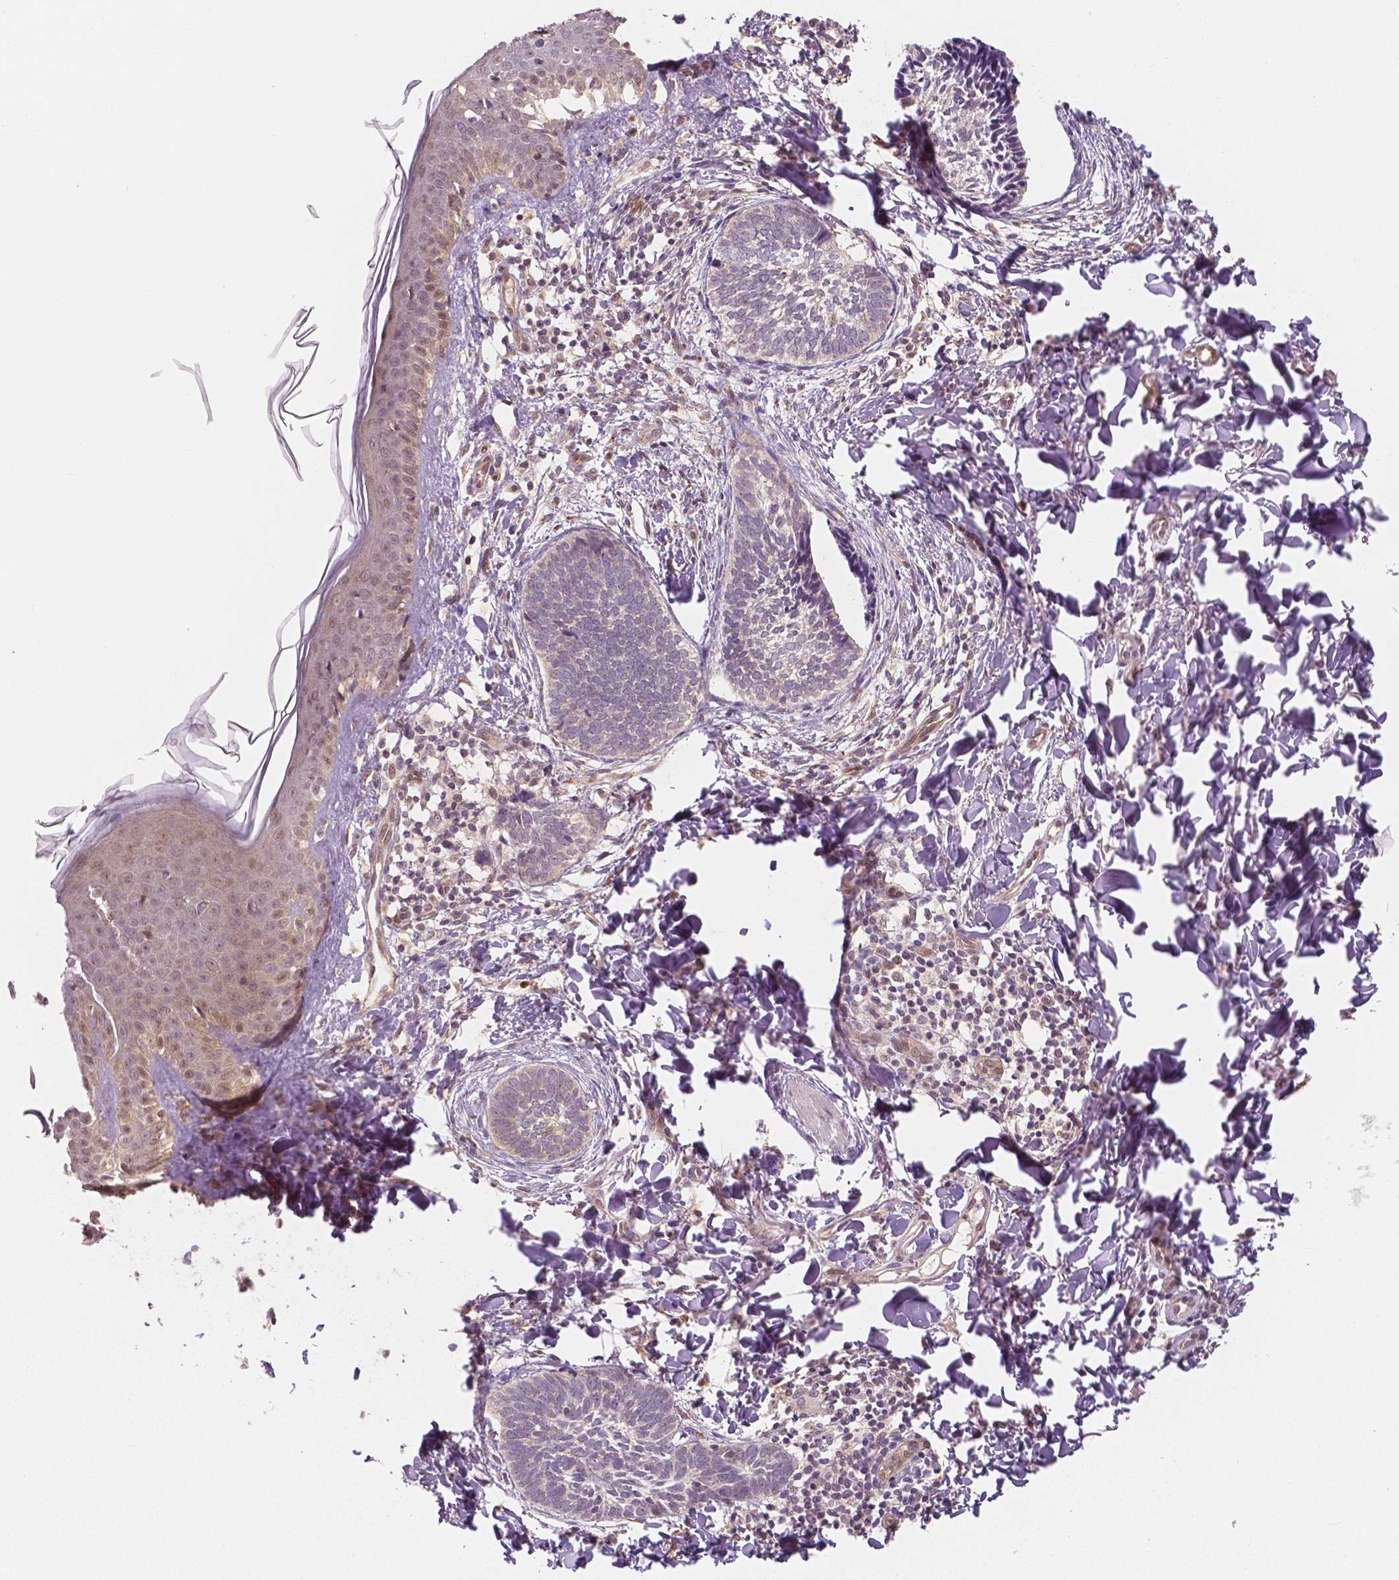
{"staining": {"intensity": "weak", "quantity": "<25%", "location": "cytoplasmic/membranous"}, "tissue": "skin cancer", "cell_type": "Tumor cells", "image_type": "cancer", "snomed": [{"axis": "morphology", "description": "Normal tissue, NOS"}, {"axis": "morphology", "description": "Basal cell carcinoma"}, {"axis": "topography", "description": "Skin"}], "caption": "IHC micrograph of skin basal cell carcinoma stained for a protein (brown), which reveals no expression in tumor cells.", "gene": "NAPRT", "patient": {"sex": "male", "age": 46}}